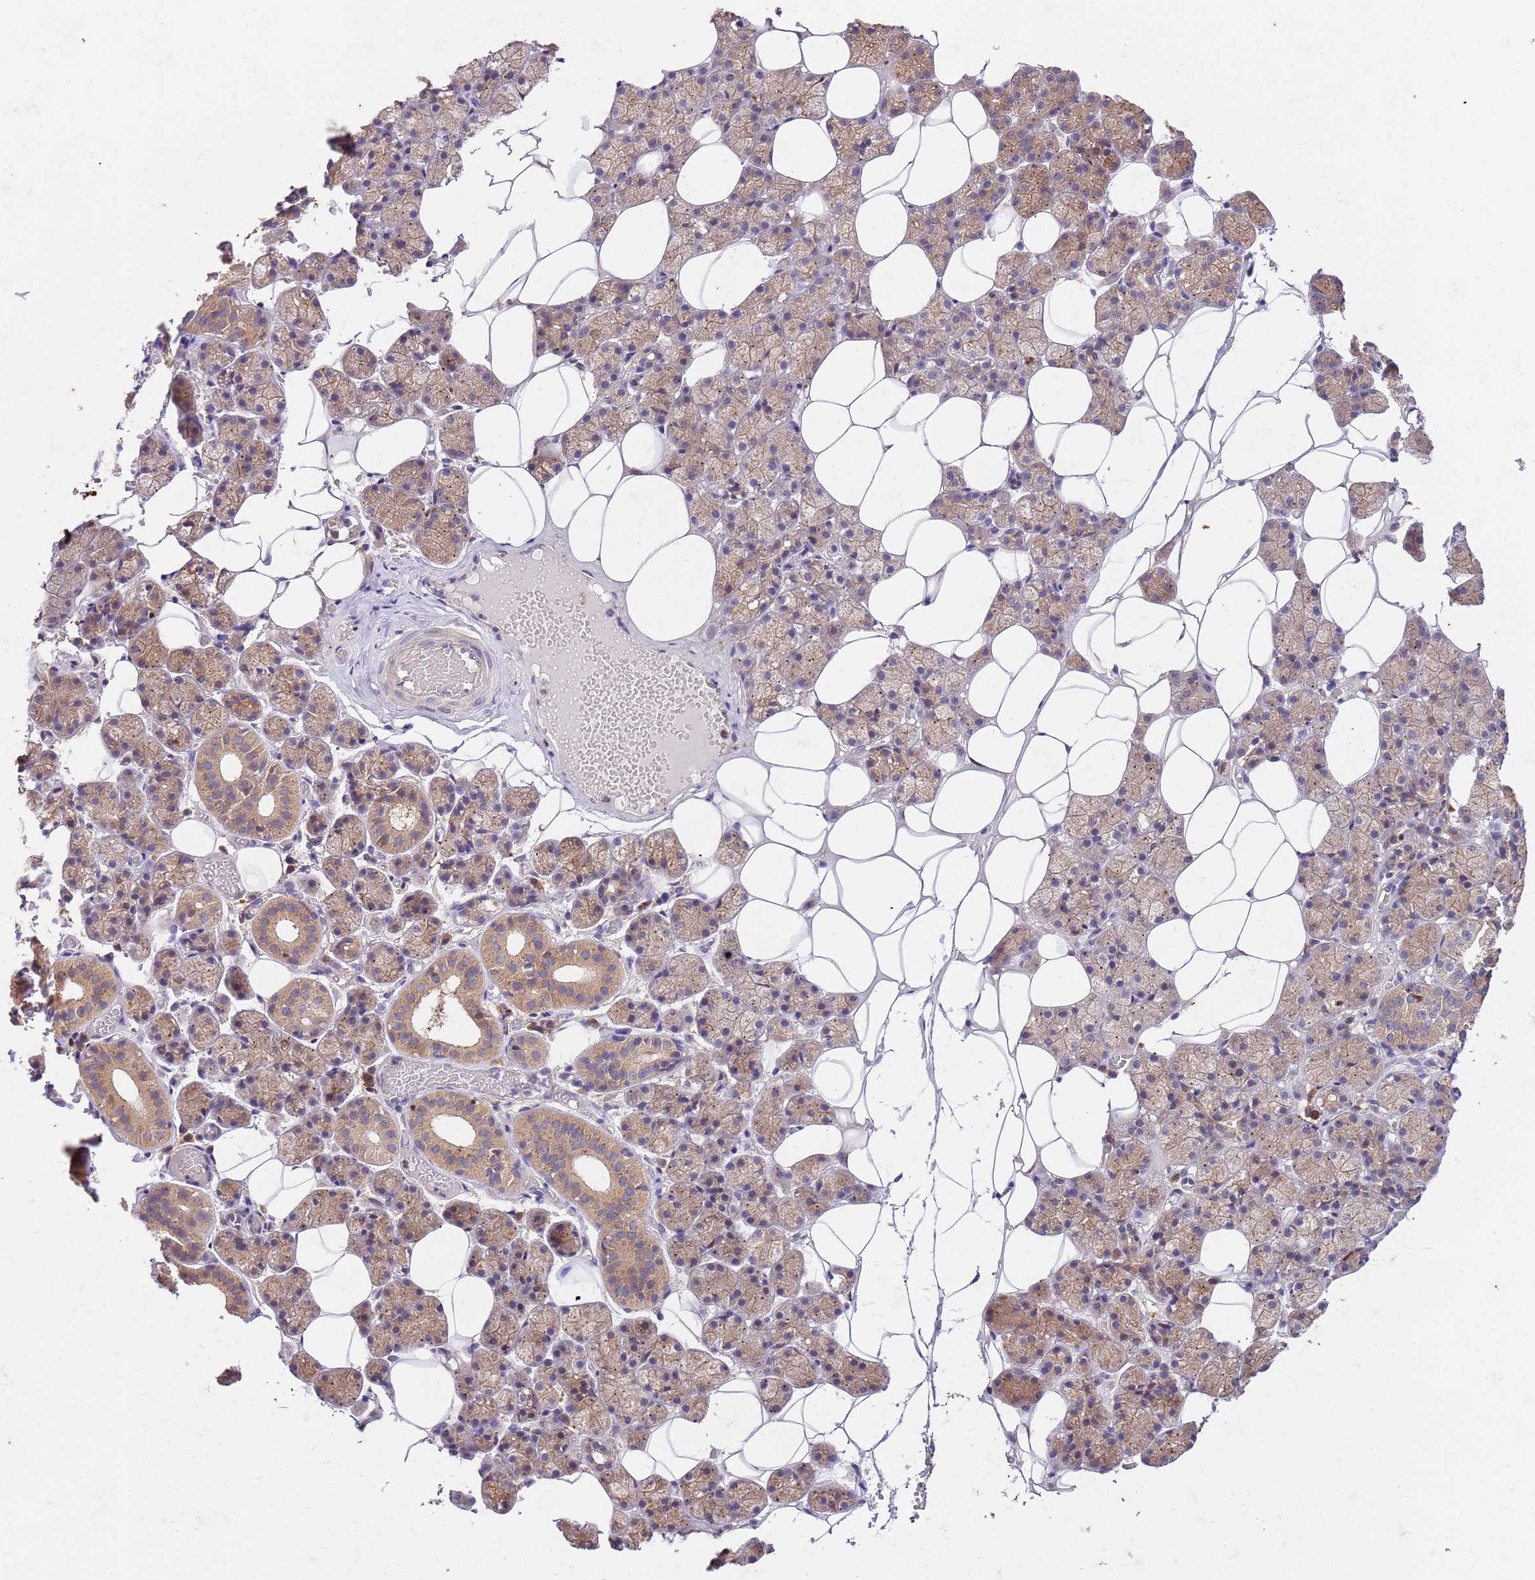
{"staining": {"intensity": "moderate", "quantity": ">75%", "location": "cytoplasmic/membranous"}, "tissue": "salivary gland", "cell_type": "Glandular cells", "image_type": "normal", "snomed": [{"axis": "morphology", "description": "Normal tissue, NOS"}, {"axis": "topography", "description": "Salivary gland"}], "caption": "Approximately >75% of glandular cells in benign human salivary gland exhibit moderate cytoplasmic/membranous protein positivity as visualized by brown immunohistochemical staining.", "gene": "OSBP", "patient": {"sex": "female", "age": 33}}